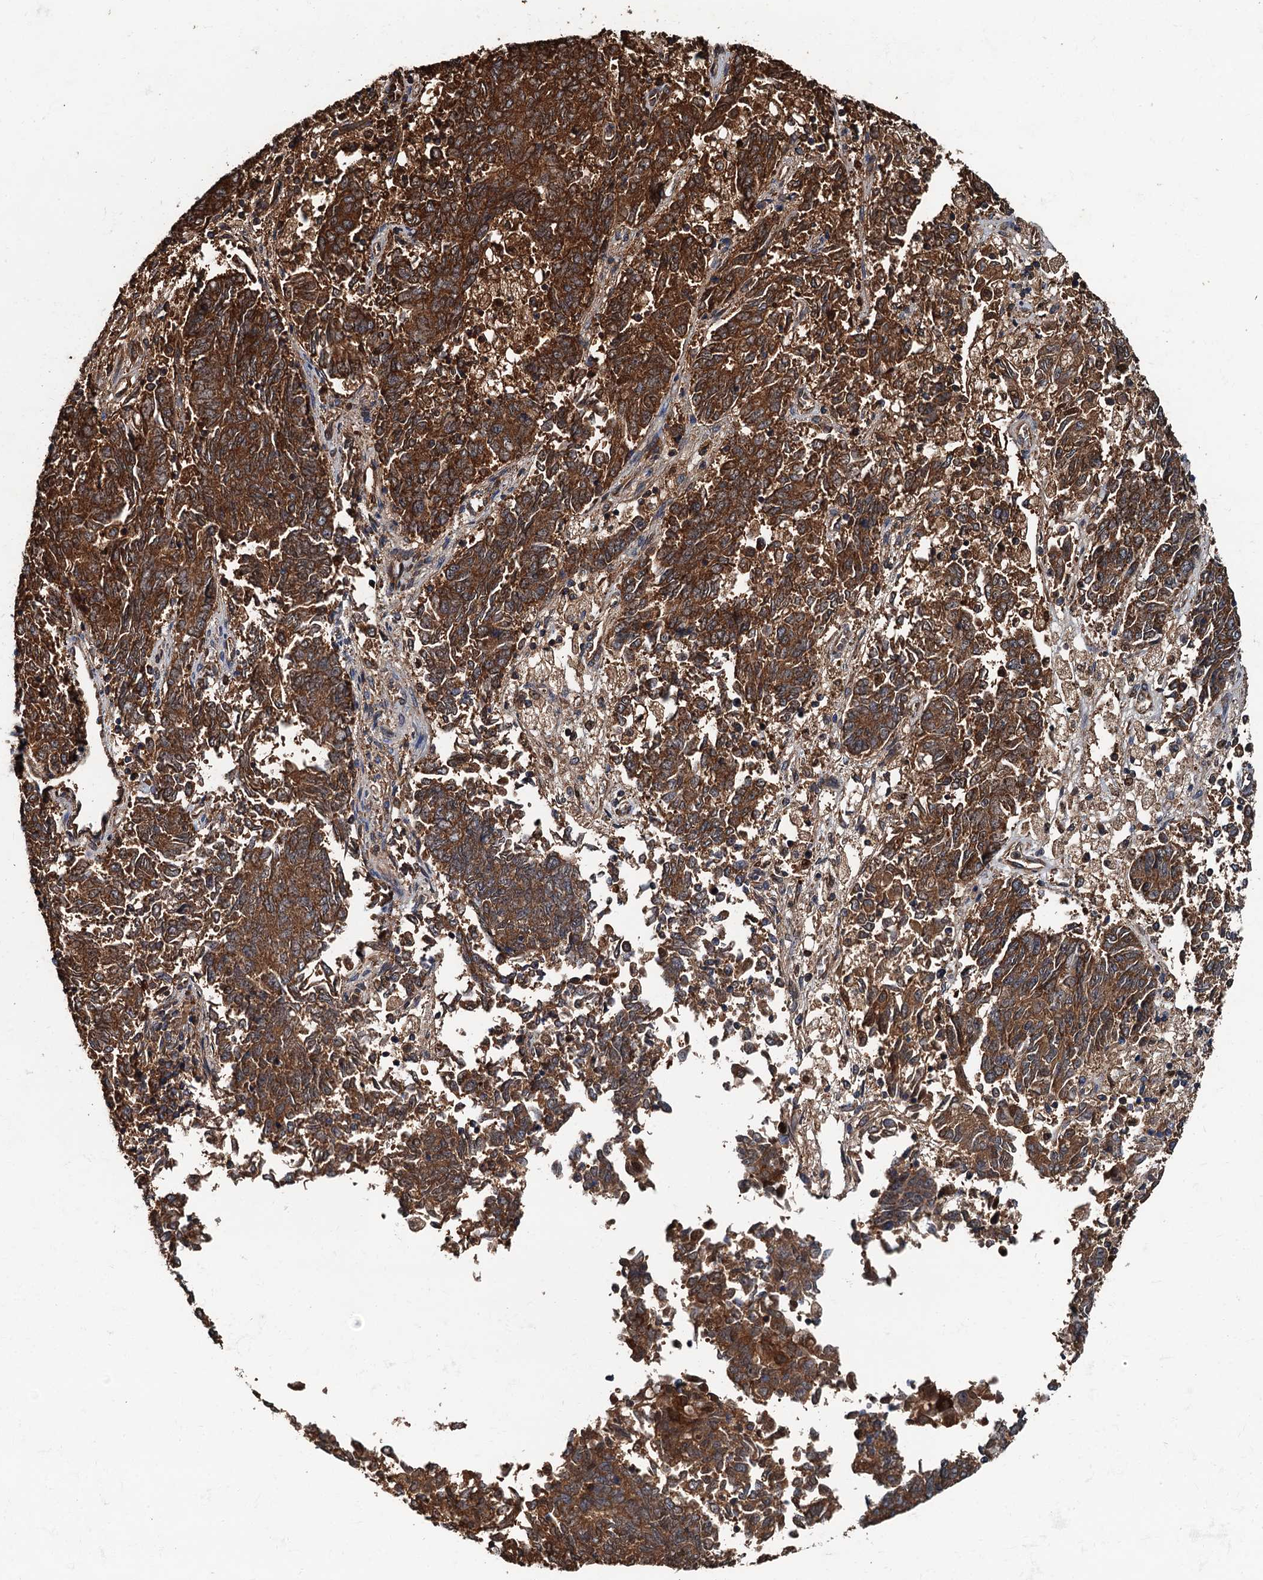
{"staining": {"intensity": "strong", "quantity": ">75%", "location": "cytoplasmic/membranous"}, "tissue": "endometrial cancer", "cell_type": "Tumor cells", "image_type": "cancer", "snomed": [{"axis": "morphology", "description": "Adenocarcinoma, NOS"}, {"axis": "topography", "description": "Endometrium"}], "caption": "A brown stain highlights strong cytoplasmic/membranous positivity of a protein in human endometrial adenocarcinoma tumor cells.", "gene": "USP6NL", "patient": {"sex": "female", "age": 80}}